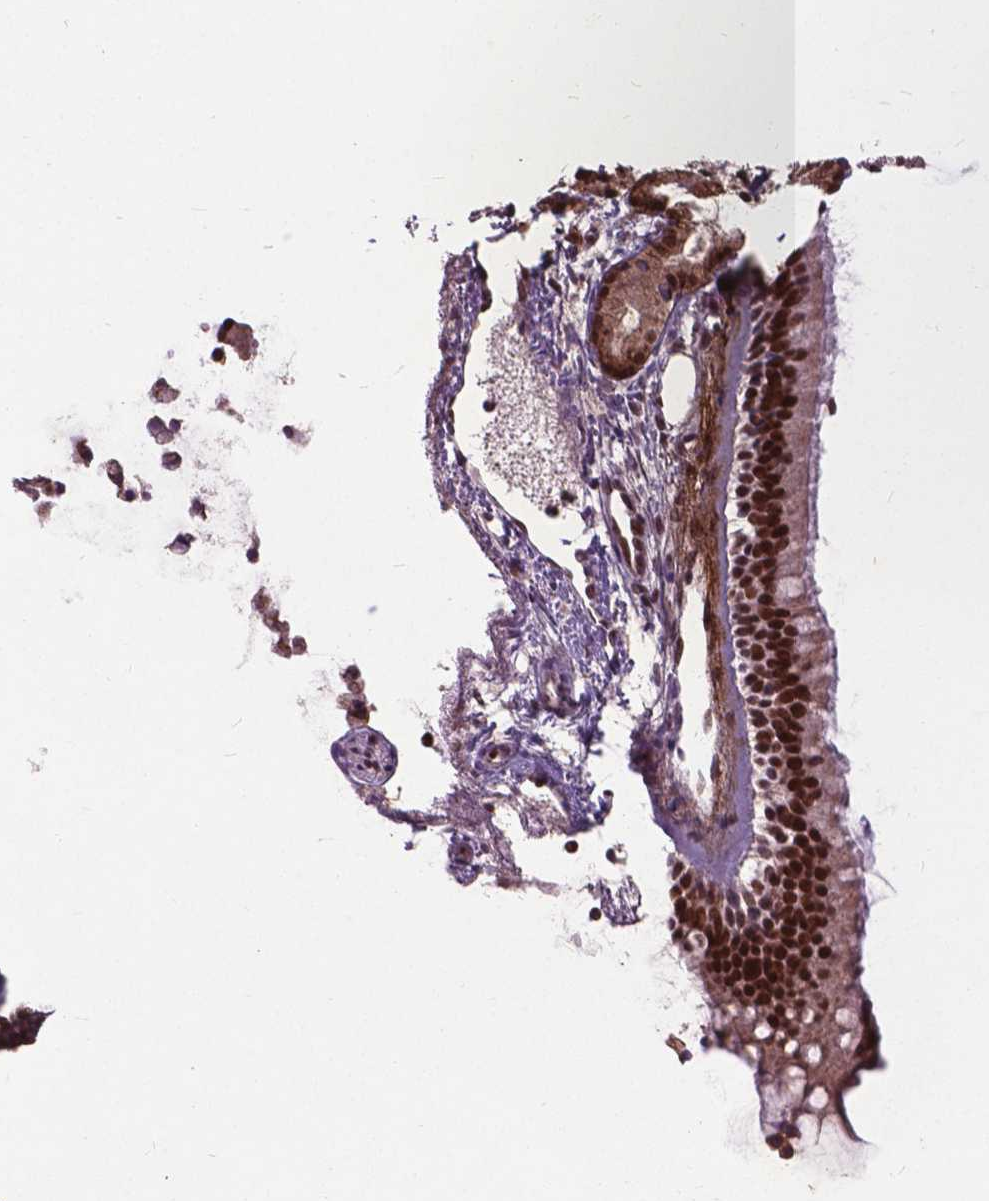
{"staining": {"intensity": "strong", "quantity": ">75%", "location": "nuclear"}, "tissue": "nasopharynx", "cell_type": "Respiratory epithelial cells", "image_type": "normal", "snomed": [{"axis": "morphology", "description": "Normal tissue, NOS"}, {"axis": "topography", "description": "Nasopharynx"}], "caption": "Immunohistochemical staining of unremarkable human nasopharynx demonstrates strong nuclear protein positivity in about >75% of respiratory epithelial cells. The staining was performed using DAB, with brown indicating positive protein expression. Nuclei are stained blue with hematoxylin.", "gene": "MSH2", "patient": {"sex": "female", "age": 52}}